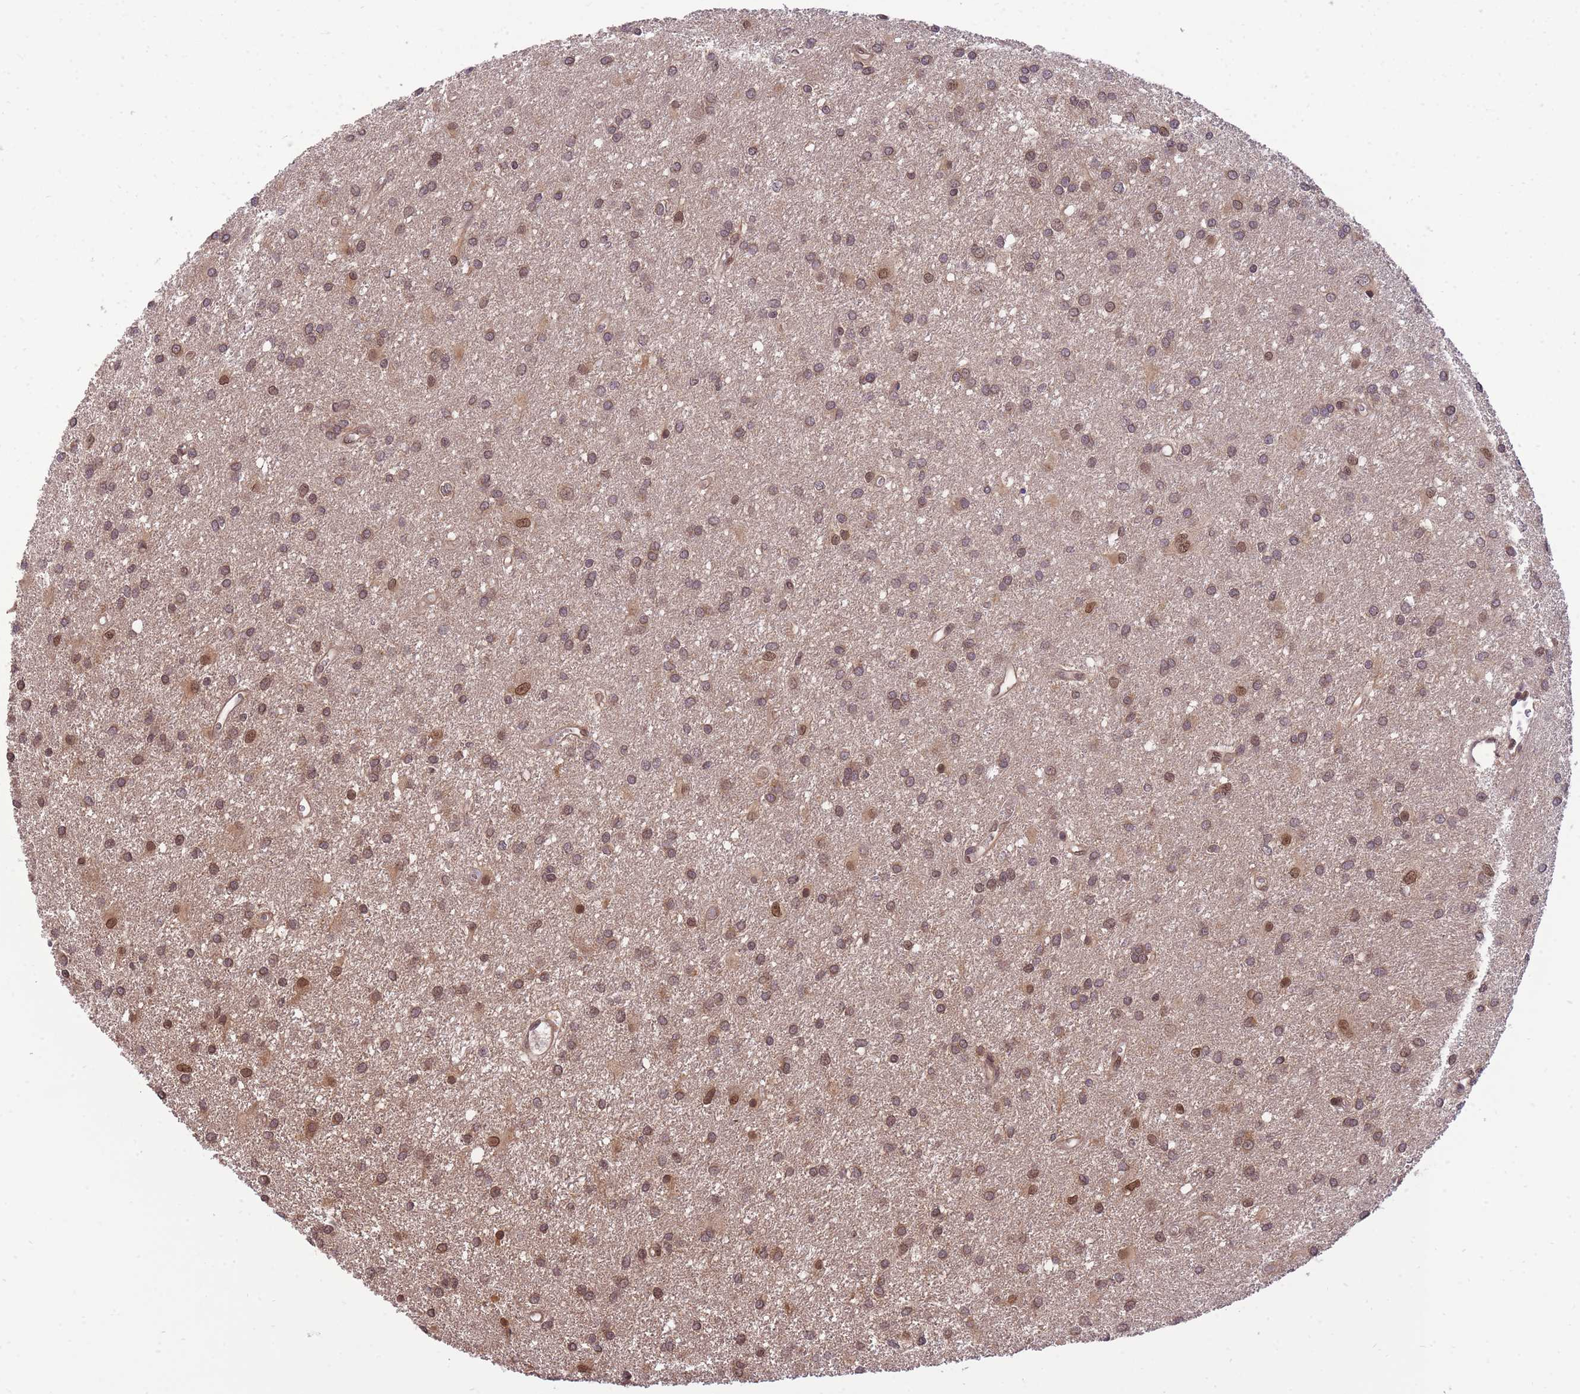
{"staining": {"intensity": "moderate", "quantity": ">75%", "location": "cytoplasmic/membranous,nuclear"}, "tissue": "glioma", "cell_type": "Tumor cells", "image_type": "cancer", "snomed": [{"axis": "morphology", "description": "Glioma, malignant, High grade"}, {"axis": "topography", "description": "Brain"}], "caption": "Approximately >75% of tumor cells in human malignant glioma (high-grade) display moderate cytoplasmic/membranous and nuclear protein expression as visualized by brown immunohistochemical staining.", "gene": "CDIP1", "patient": {"sex": "female", "age": 50}}